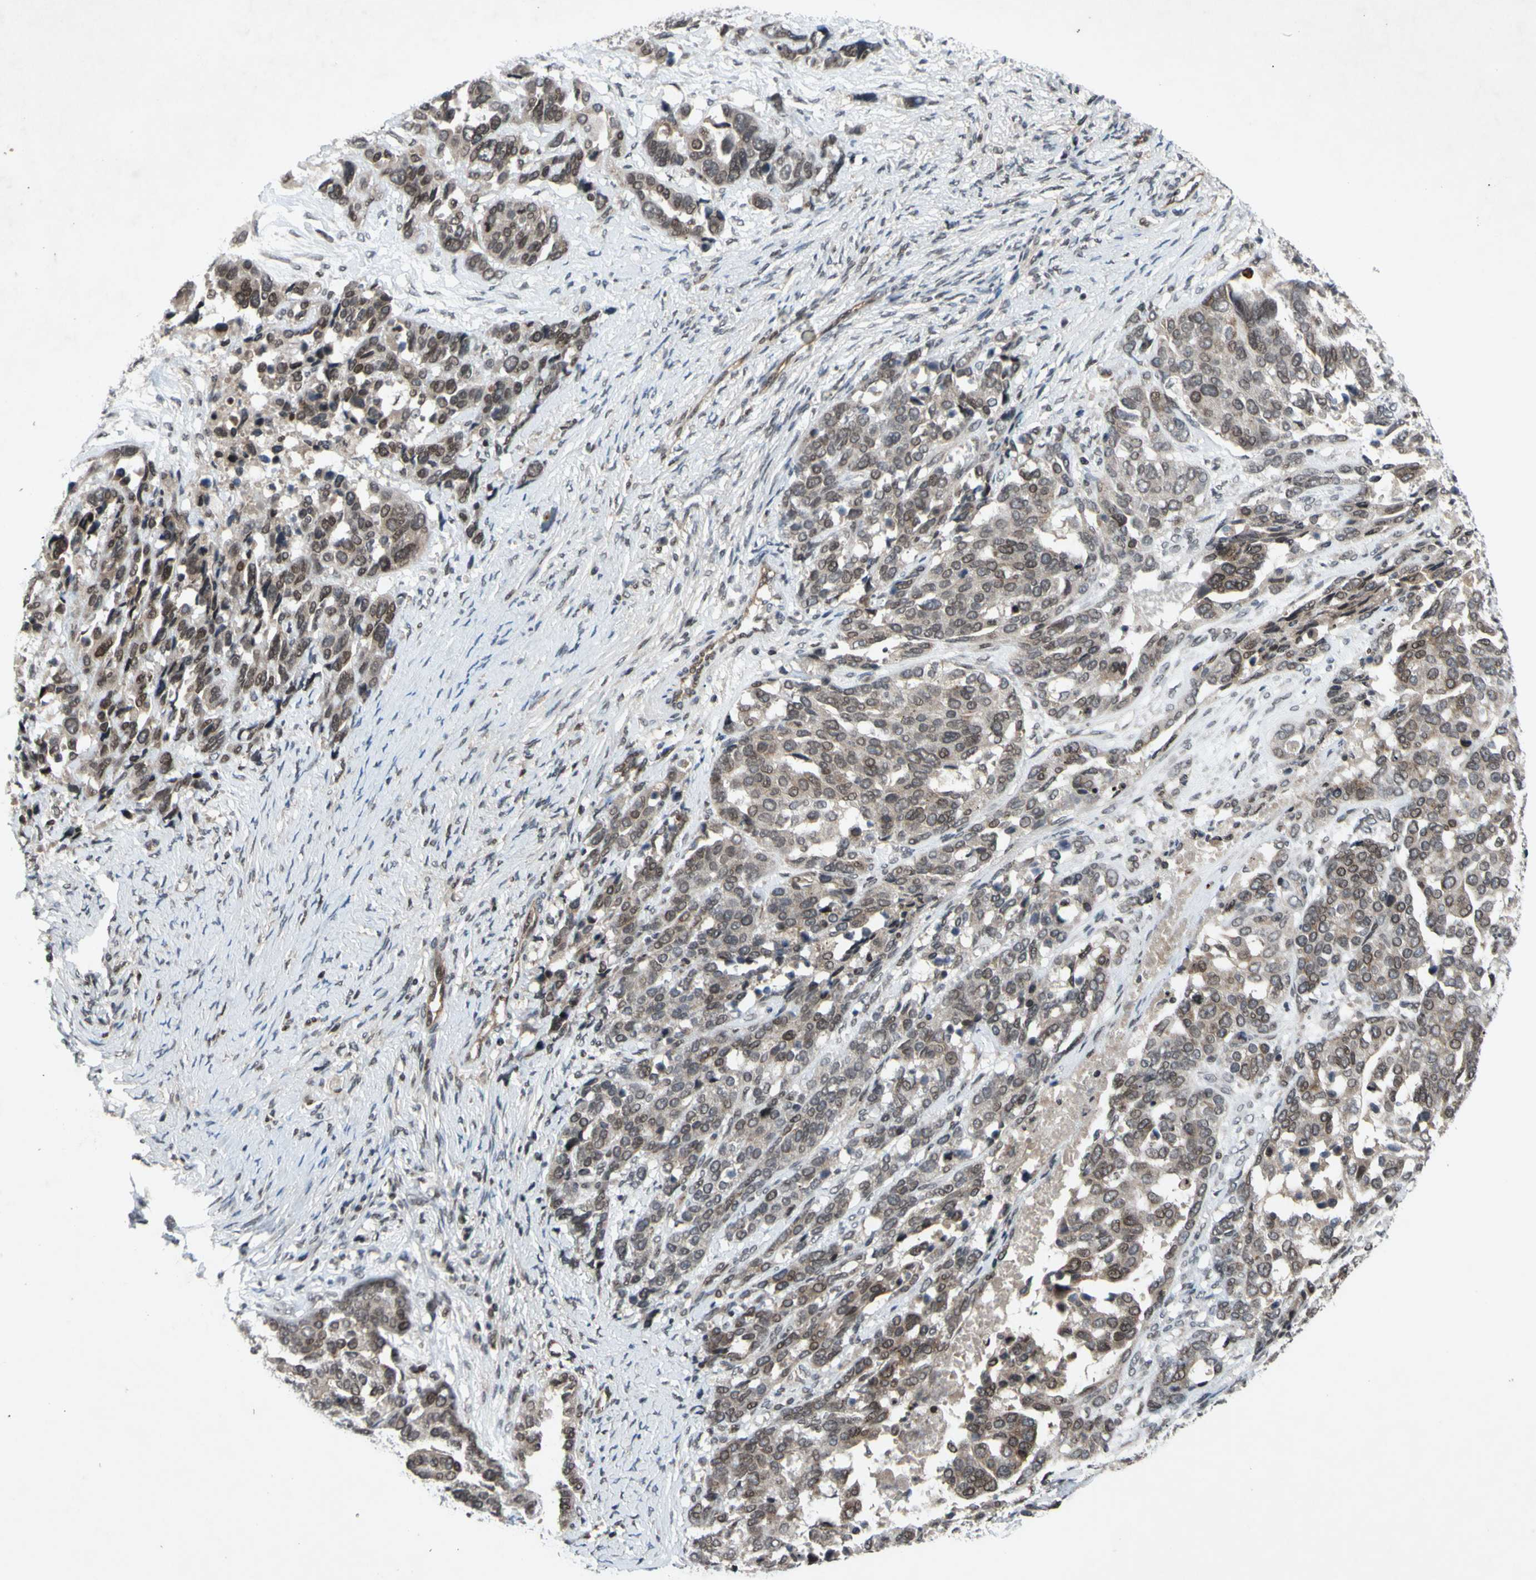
{"staining": {"intensity": "weak", "quantity": "25%-75%", "location": "cytoplasmic/membranous,nuclear"}, "tissue": "ovarian cancer", "cell_type": "Tumor cells", "image_type": "cancer", "snomed": [{"axis": "morphology", "description": "Cystadenocarcinoma, serous, NOS"}, {"axis": "topography", "description": "Ovary"}], "caption": "Weak cytoplasmic/membranous and nuclear positivity is seen in about 25%-75% of tumor cells in ovarian serous cystadenocarcinoma.", "gene": "XPO1", "patient": {"sex": "female", "age": 44}}